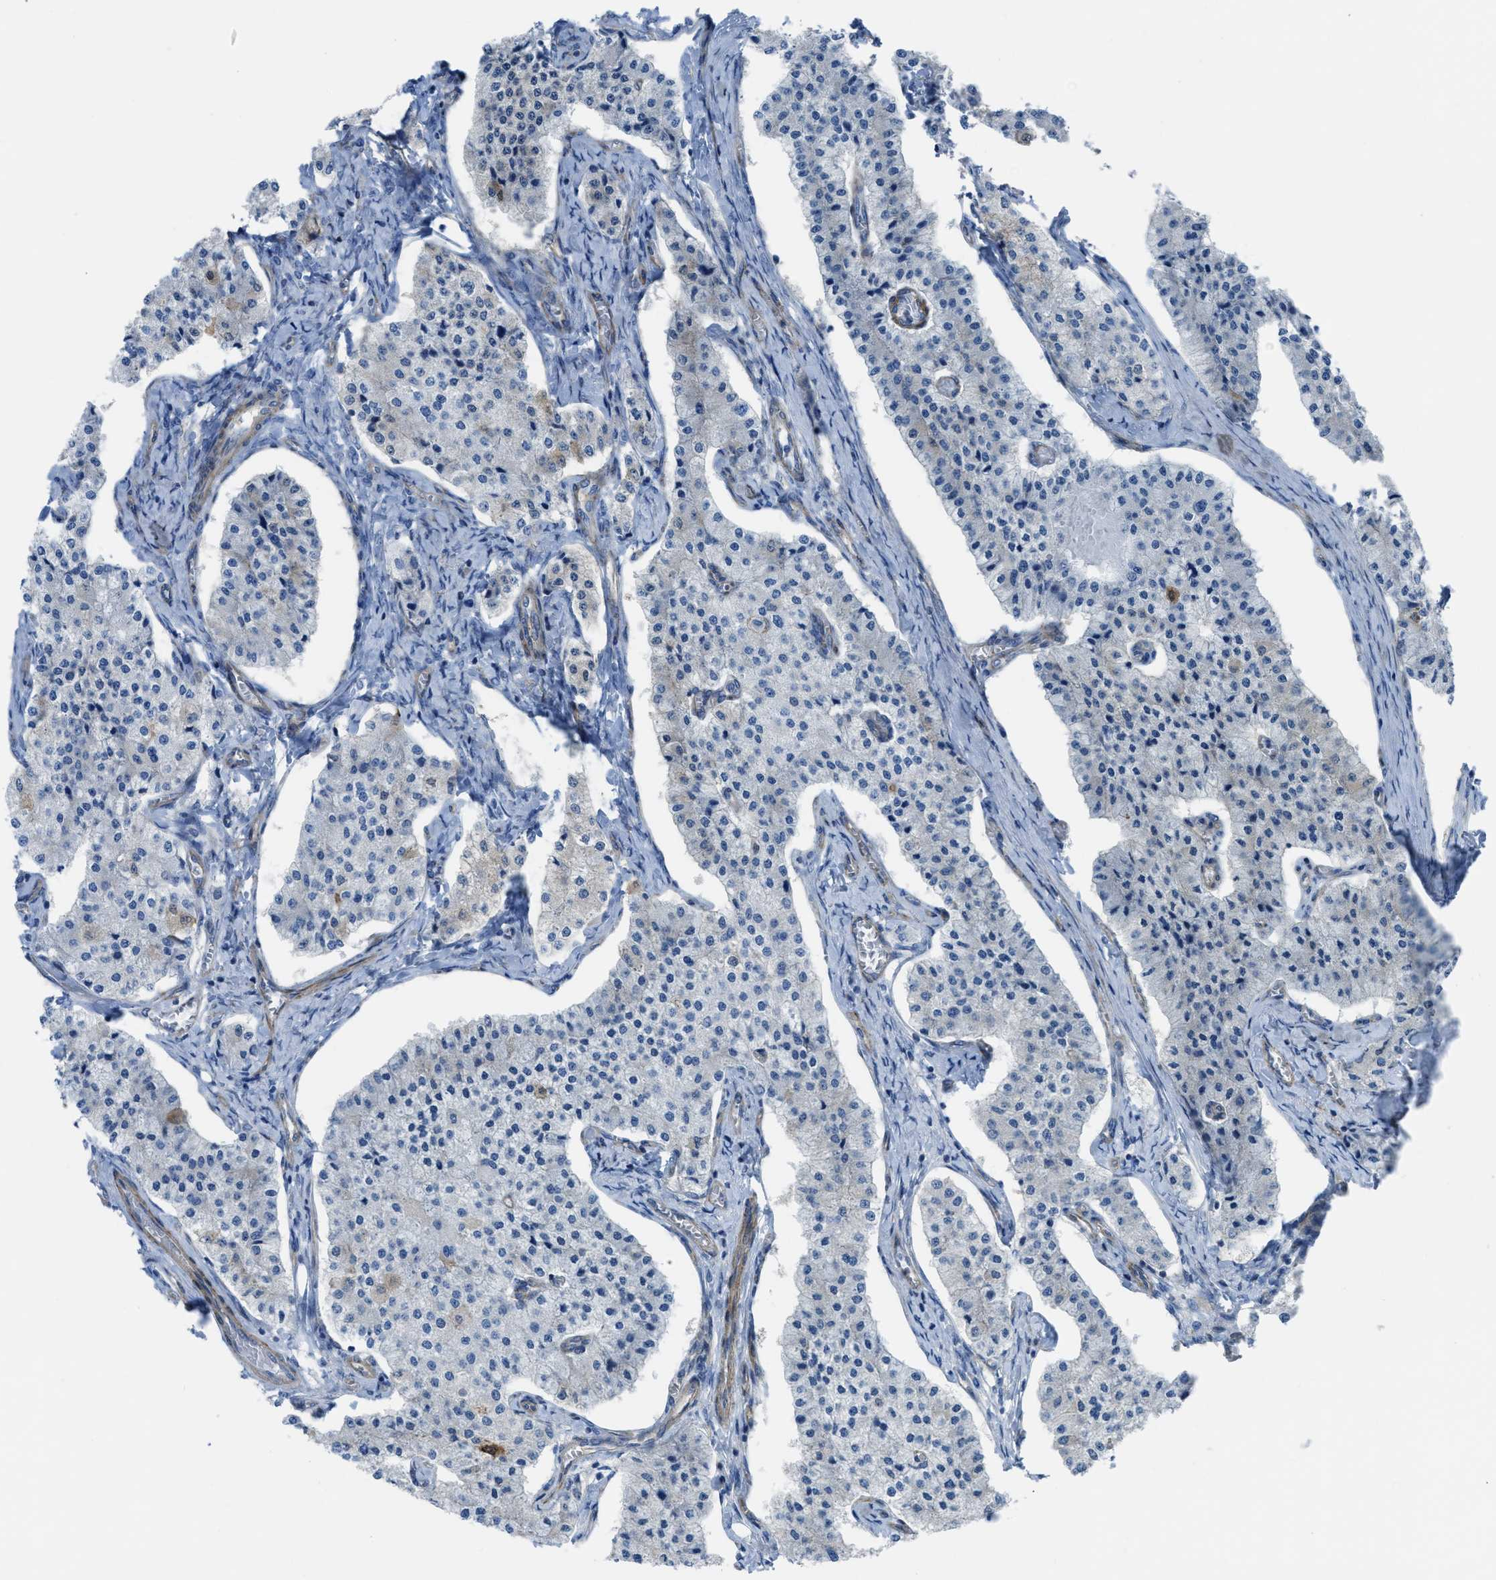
{"staining": {"intensity": "negative", "quantity": "none", "location": "none"}, "tissue": "carcinoid", "cell_type": "Tumor cells", "image_type": "cancer", "snomed": [{"axis": "morphology", "description": "Carcinoid, malignant, NOS"}, {"axis": "topography", "description": "Colon"}], "caption": "The photomicrograph displays no significant staining in tumor cells of carcinoid.", "gene": "KCNH7", "patient": {"sex": "female", "age": 52}}